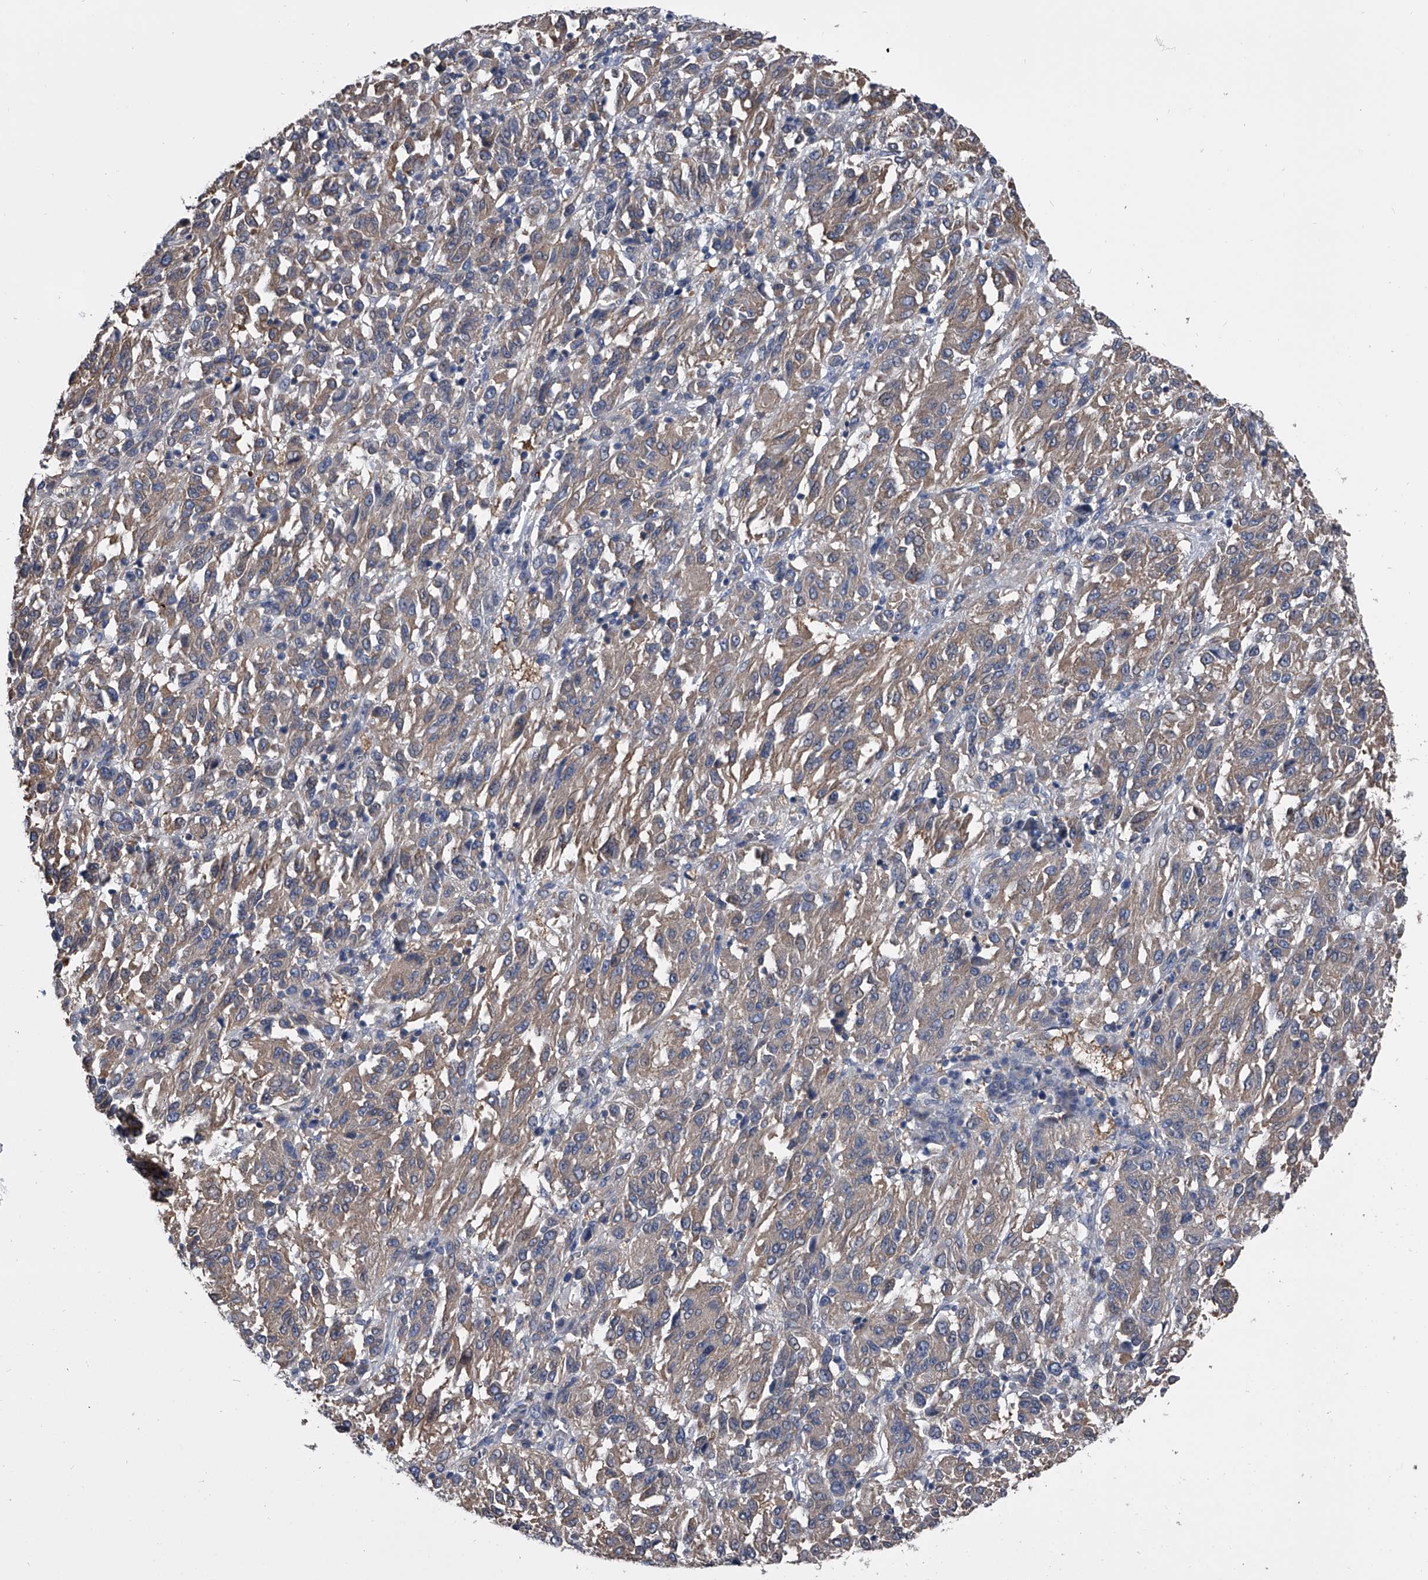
{"staining": {"intensity": "weak", "quantity": ">75%", "location": "cytoplasmic/membranous"}, "tissue": "melanoma", "cell_type": "Tumor cells", "image_type": "cancer", "snomed": [{"axis": "morphology", "description": "Malignant melanoma, Metastatic site"}, {"axis": "topography", "description": "Lung"}], "caption": "An IHC image of tumor tissue is shown. Protein staining in brown shows weak cytoplasmic/membranous positivity in melanoma within tumor cells.", "gene": "KIF13A", "patient": {"sex": "male", "age": 64}}